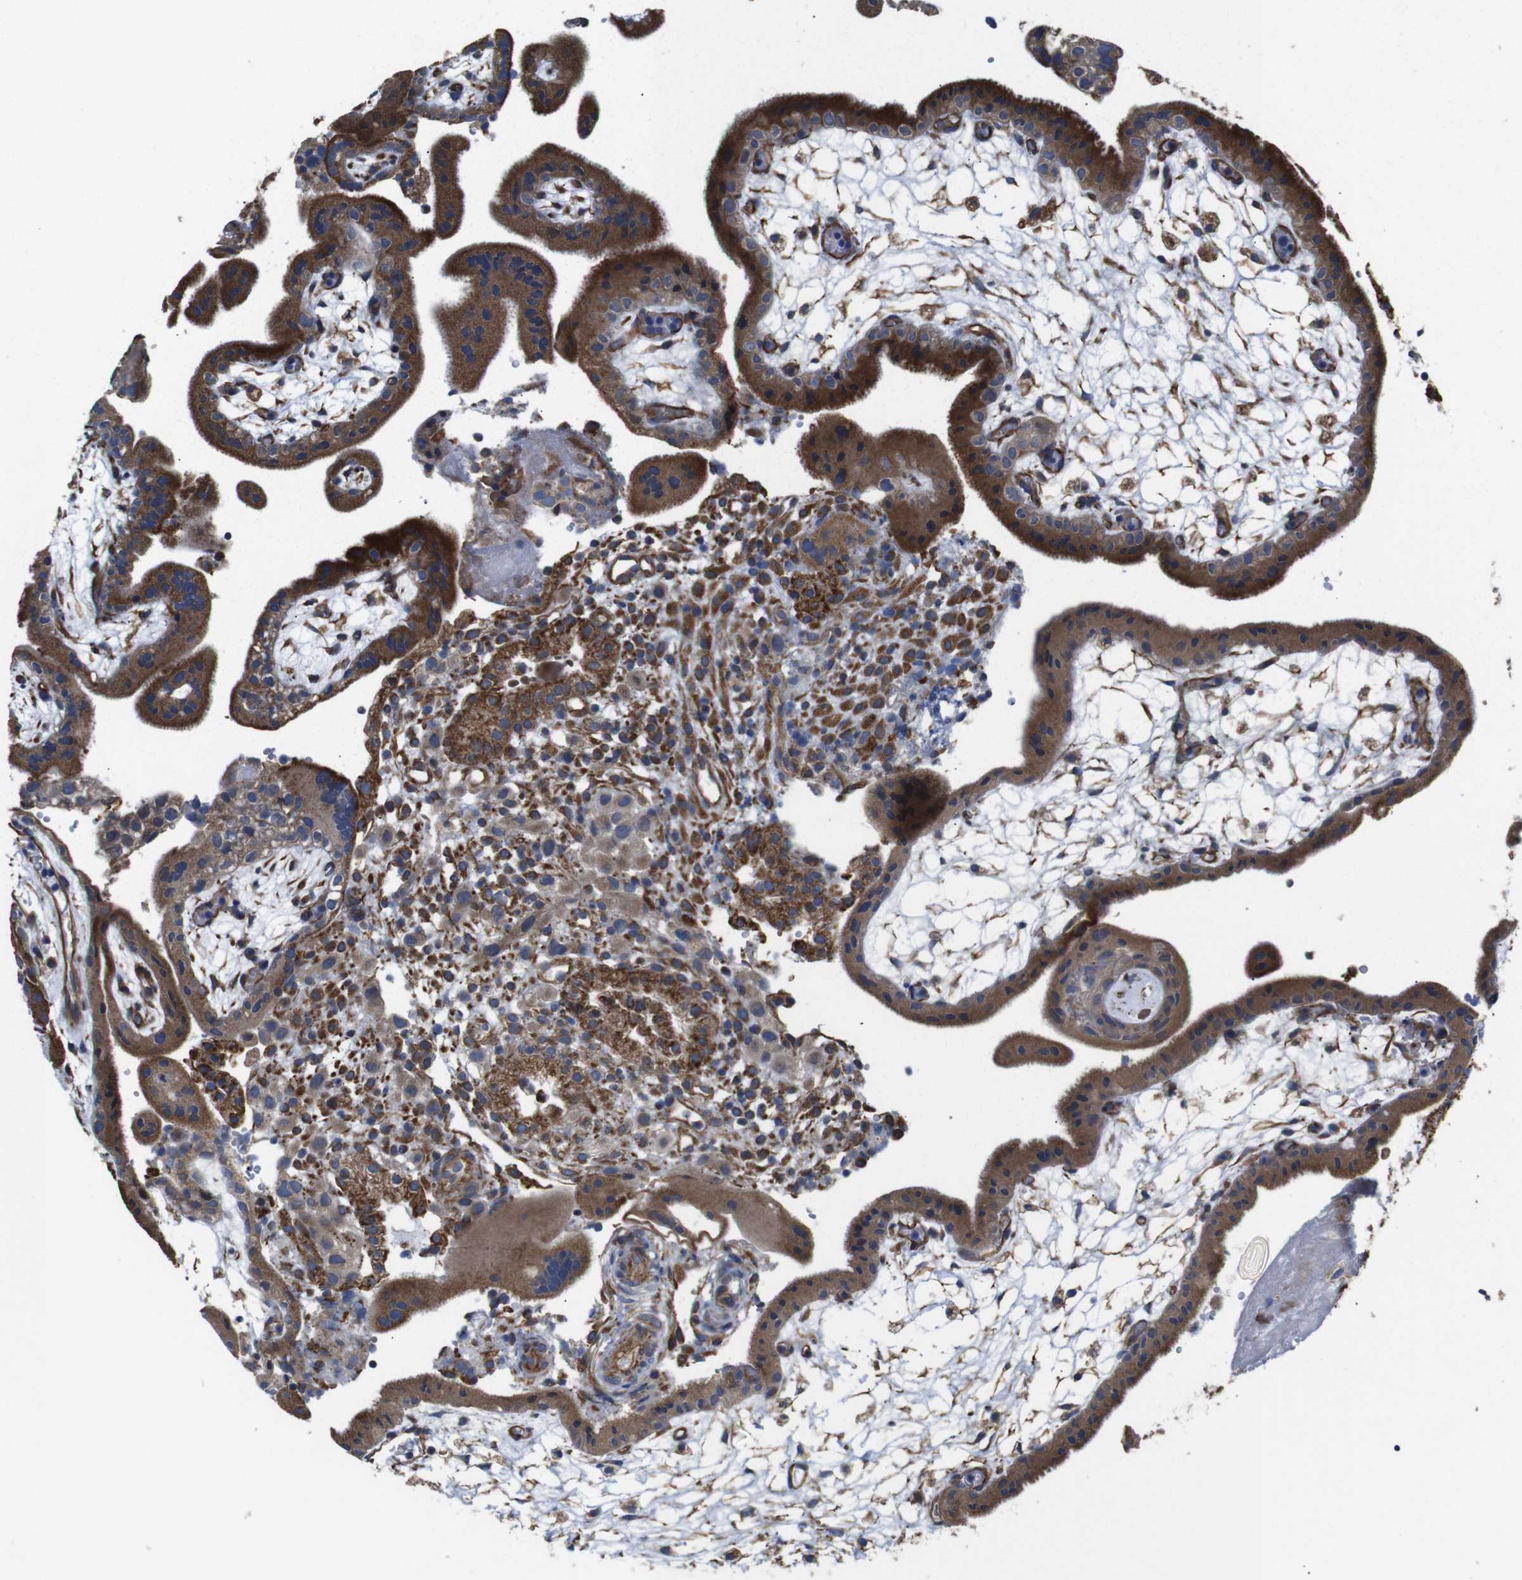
{"staining": {"intensity": "strong", "quantity": ">75%", "location": "cytoplasmic/membranous"}, "tissue": "placenta", "cell_type": "Trophoblastic cells", "image_type": "normal", "snomed": [{"axis": "morphology", "description": "Normal tissue, NOS"}, {"axis": "topography", "description": "Placenta"}], "caption": "This photomicrograph reveals immunohistochemistry (IHC) staining of benign human placenta, with high strong cytoplasmic/membranous expression in about >75% of trophoblastic cells.", "gene": "POMK", "patient": {"sex": "female", "age": 18}}